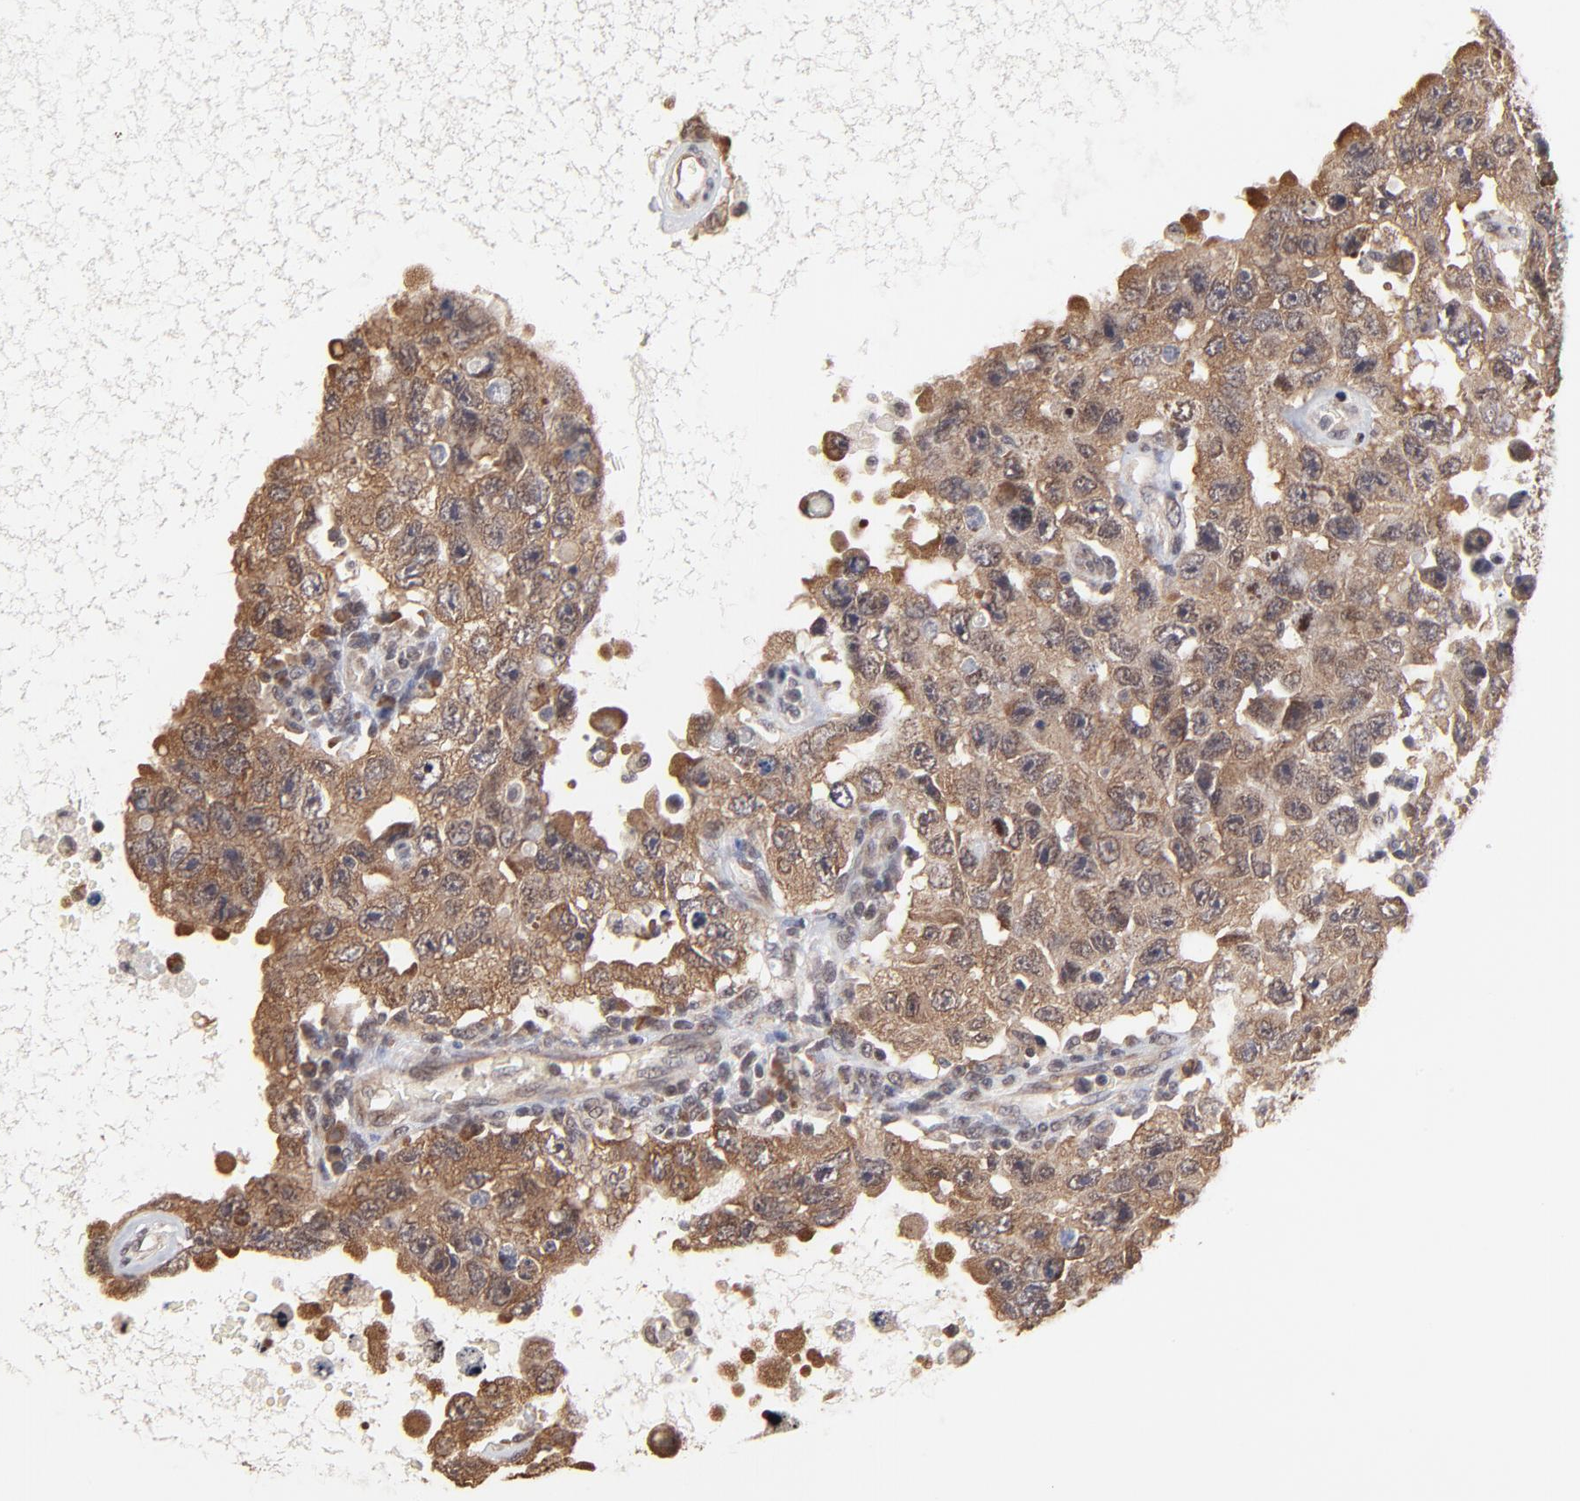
{"staining": {"intensity": "moderate", "quantity": ">75%", "location": "cytoplasmic/membranous"}, "tissue": "testis cancer", "cell_type": "Tumor cells", "image_type": "cancer", "snomed": [{"axis": "morphology", "description": "Carcinoma, Embryonal, NOS"}, {"axis": "topography", "description": "Testis"}], "caption": "Immunohistochemical staining of human testis cancer (embryonal carcinoma) shows moderate cytoplasmic/membranous protein positivity in about >75% of tumor cells. The staining was performed using DAB (3,3'-diaminobenzidine) to visualize the protein expression in brown, while the nuclei were stained in blue with hematoxylin (Magnification: 20x).", "gene": "BRPF1", "patient": {"sex": "male", "age": 26}}